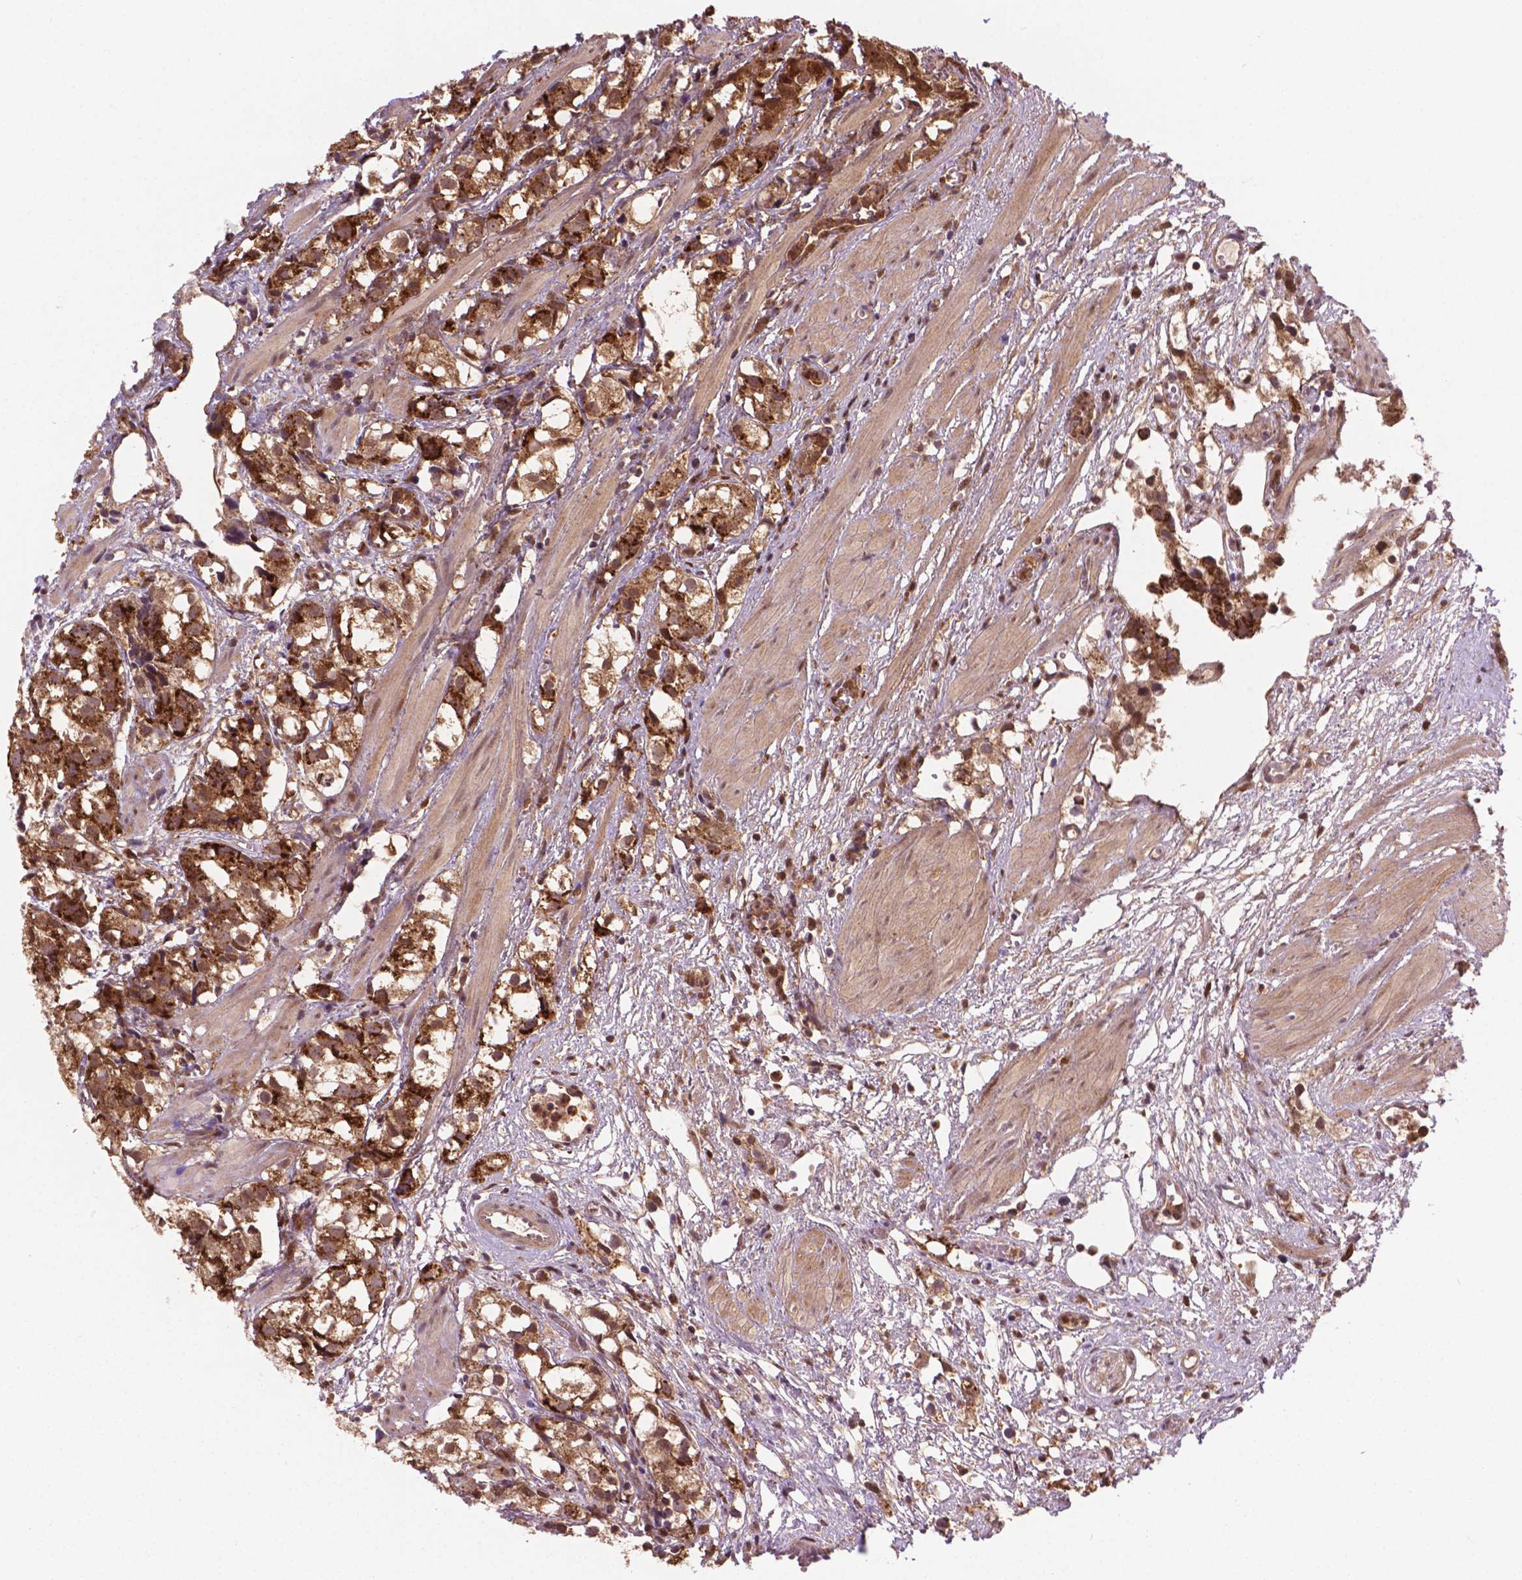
{"staining": {"intensity": "moderate", "quantity": ">75%", "location": "cytoplasmic/membranous,nuclear"}, "tissue": "prostate cancer", "cell_type": "Tumor cells", "image_type": "cancer", "snomed": [{"axis": "morphology", "description": "Adenocarcinoma, High grade"}, {"axis": "topography", "description": "Prostate"}], "caption": "Immunohistochemical staining of human prostate adenocarcinoma (high-grade) displays moderate cytoplasmic/membranous and nuclear protein staining in about >75% of tumor cells.", "gene": "PLIN3", "patient": {"sex": "male", "age": 68}}